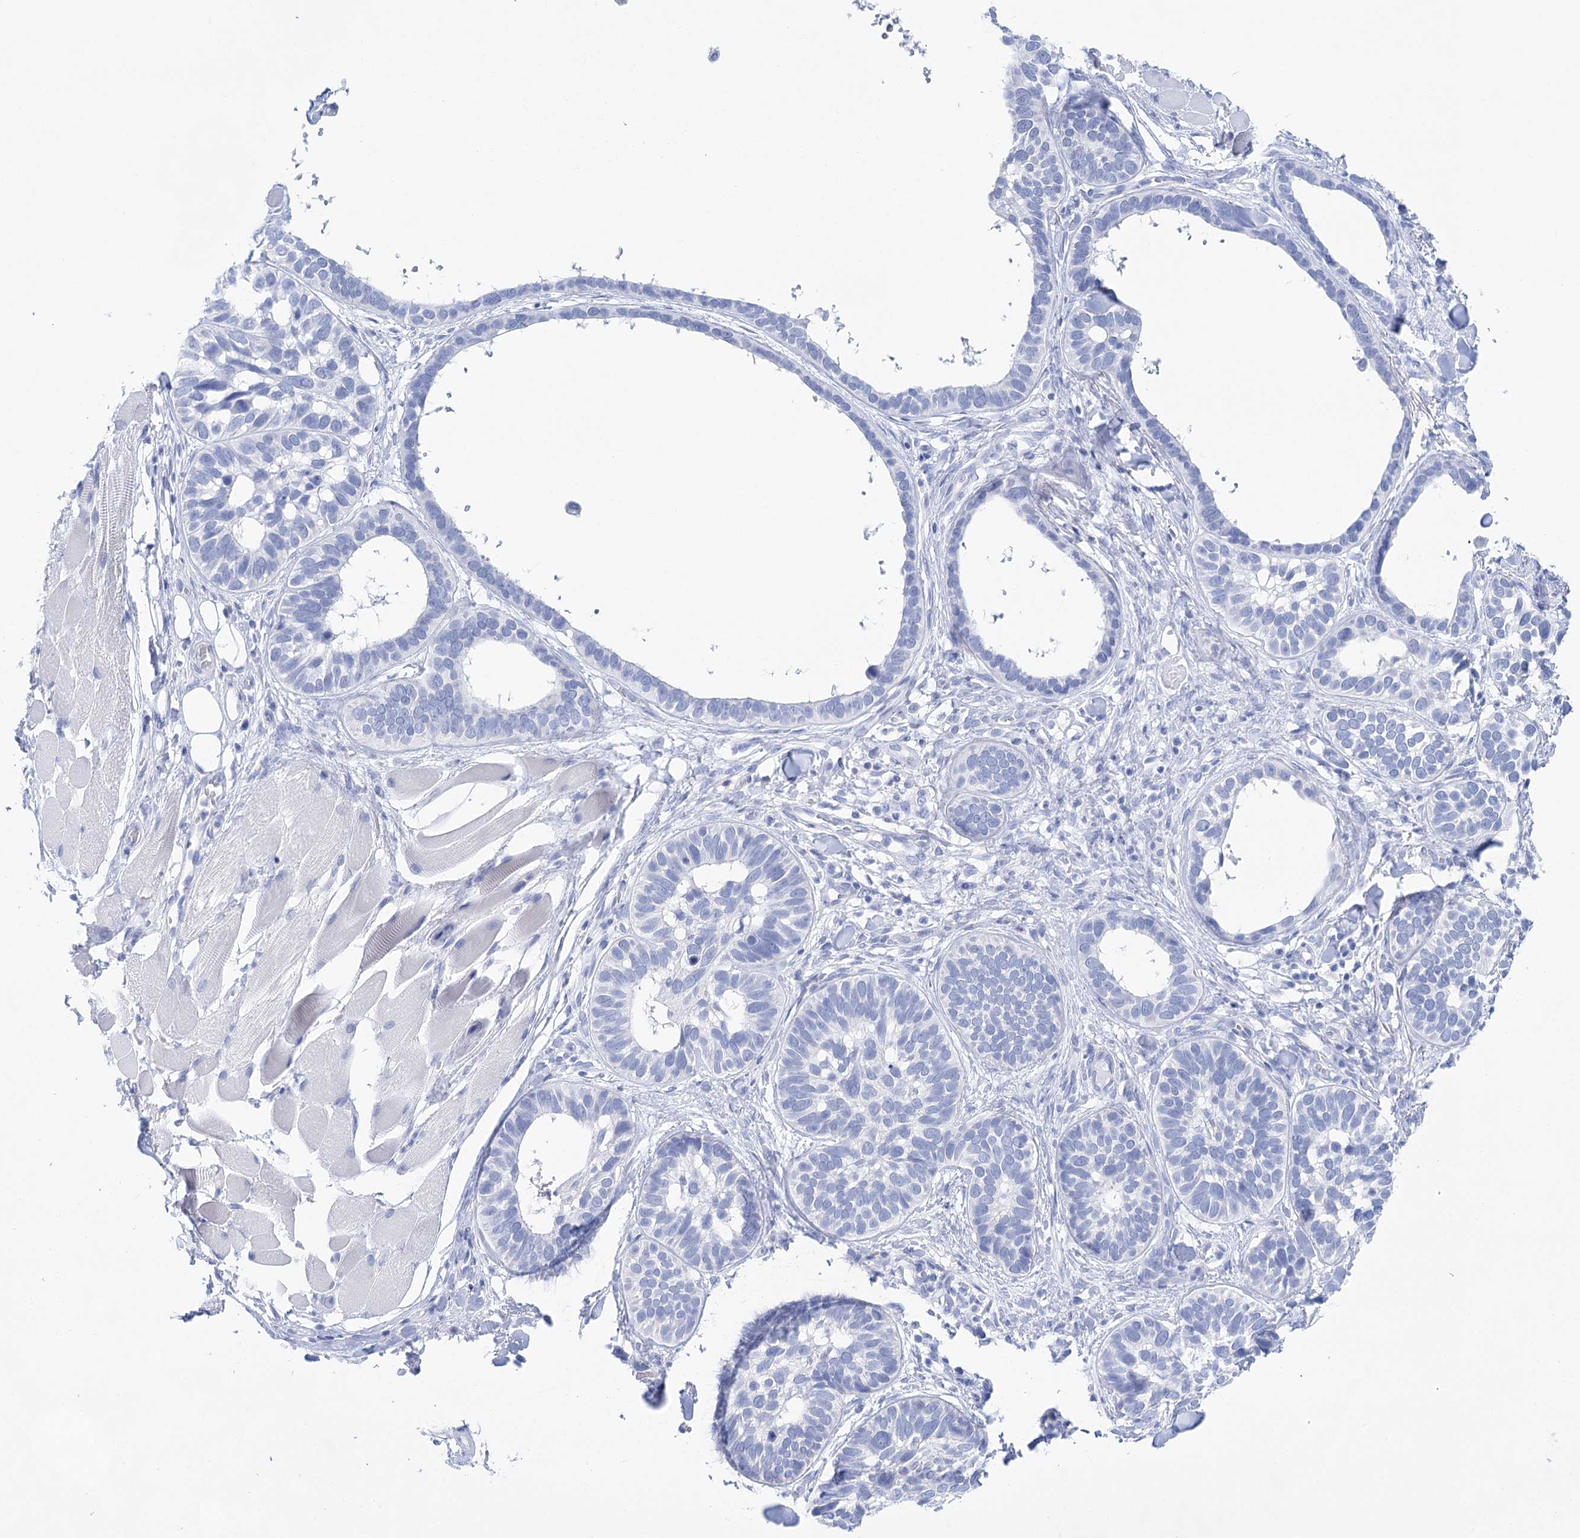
{"staining": {"intensity": "negative", "quantity": "none", "location": "none"}, "tissue": "skin cancer", "cell_type": "Tumor cells", "image_type": "cancer", "snomed": [{"axis": "morphology", "description": "Basal cell carcinoma"}, {"axis": "topography", "description": "Skin"}], "caption": "This is an immunohistochemistry histopathology image of skin cancer. There is no expression in tumor cells.", "gene": "LALBA", "patient": {"sex": "male", "age": 62}}